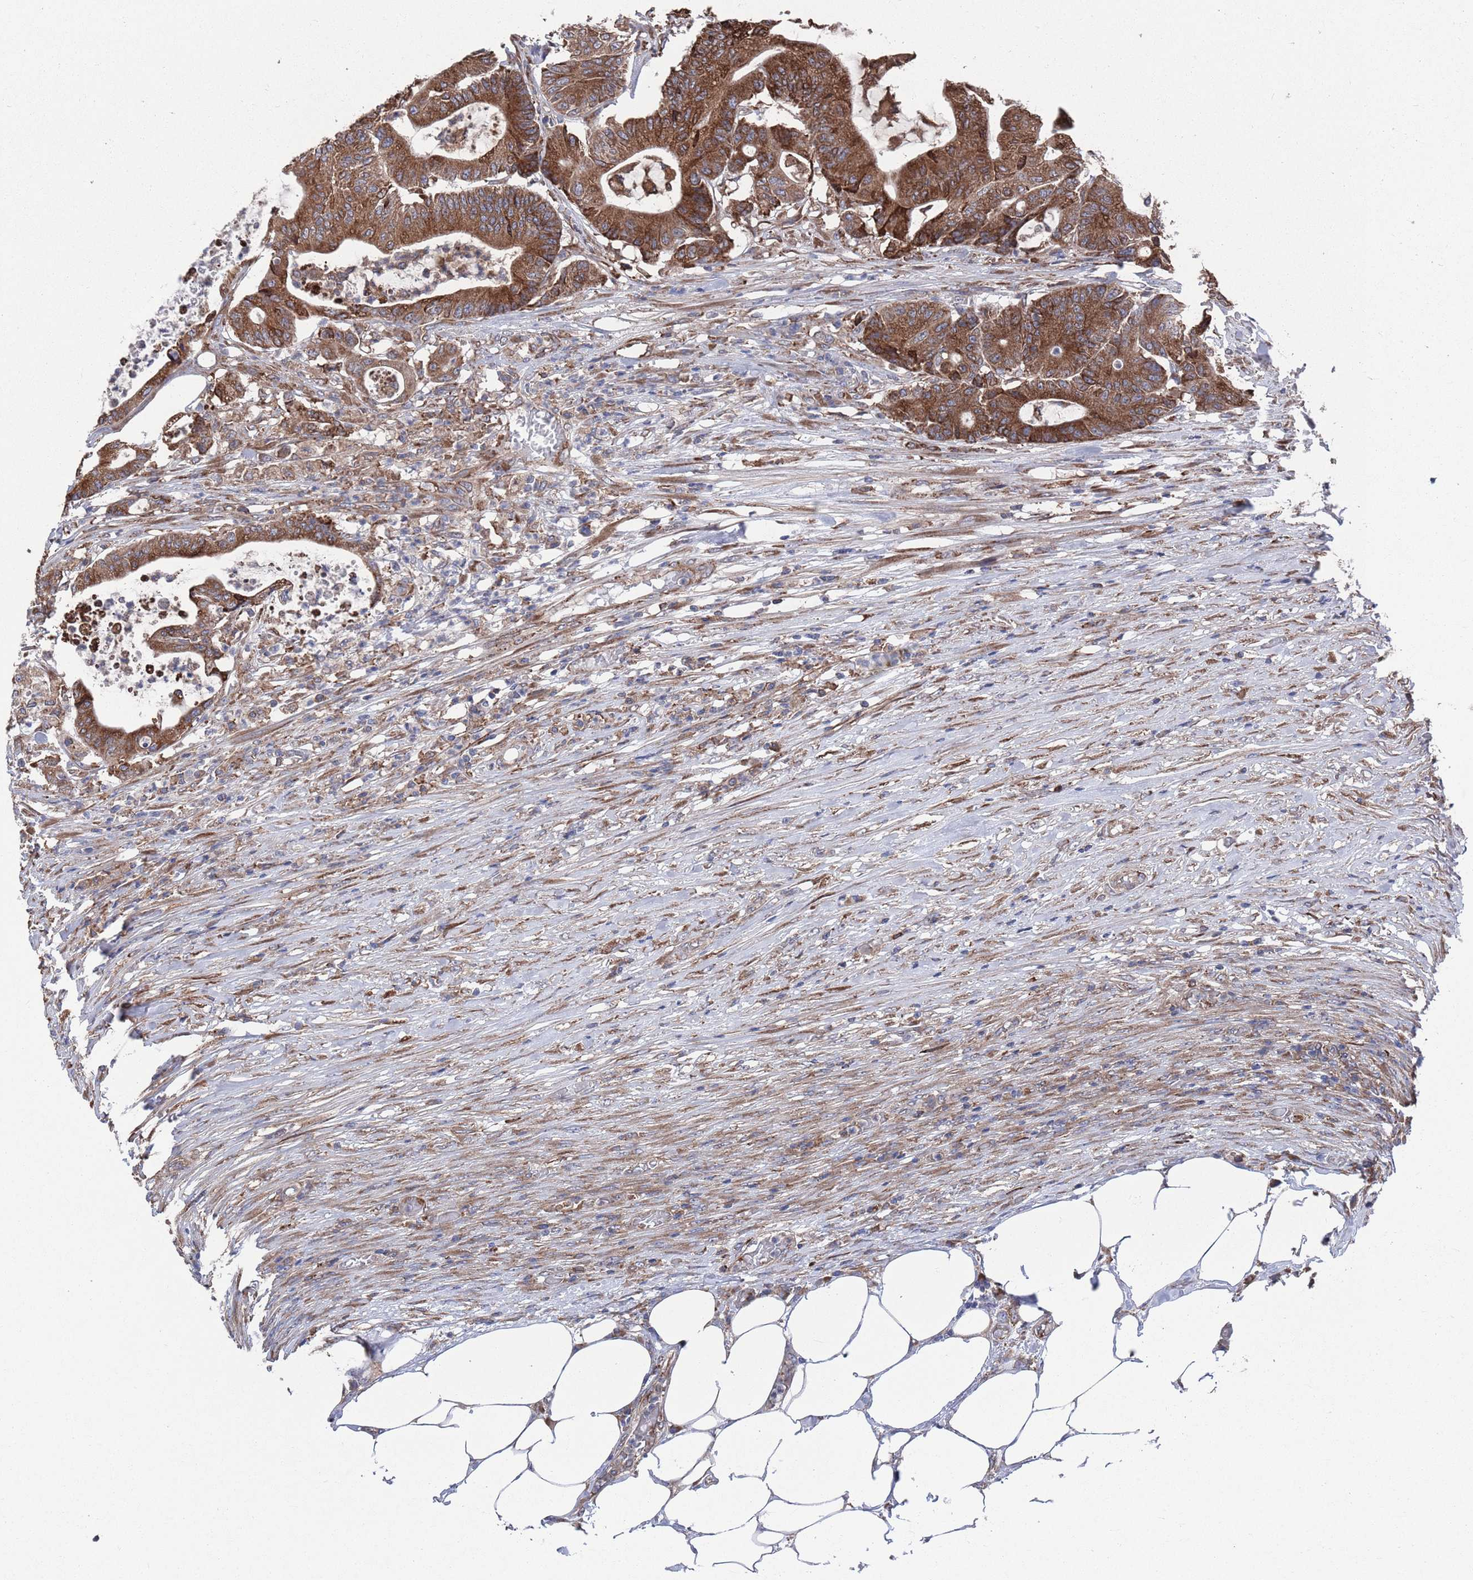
{"staining": {"intensity": "moderate", "quantity": ">75%", "location": "cytoplasmic/membranous"}, "tissue": "colorectal cancer", "cell_type": "Tumor cells", "image_type": "cancer", "snomed": [{"axis": "morphology", "description": "Adenocarcinoma, NOS"}, {"axis": "topography", "description": "Colon"}], "caption": "This is a photomicrograph of immunohistochemistry (IHC) staining of colorectal cancer, which shows moderate expression in the cytoplasmic/membranous of tumor cells.", "gene": "GID8", "patient": {"sex": "female", "age": 84}}